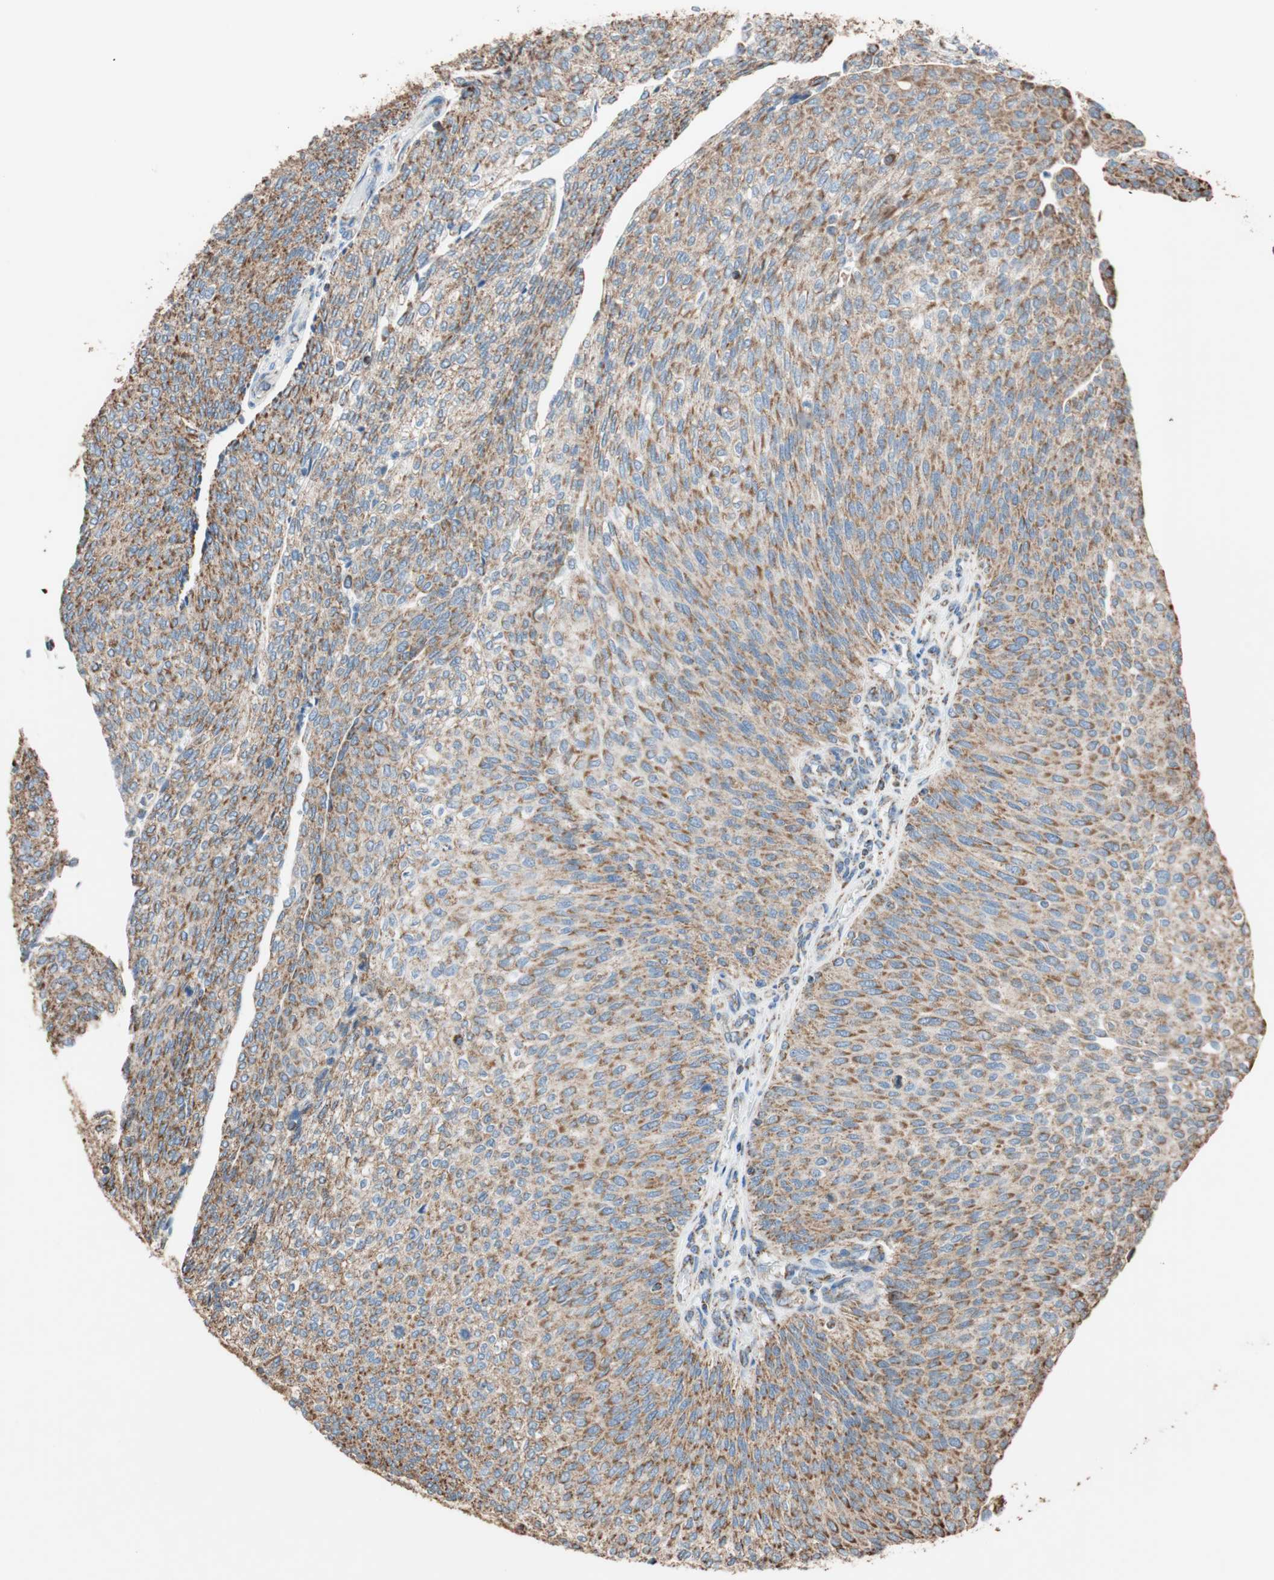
{"staining": {"intensity": "moderate", "quantity": ">75%", "location": "cytoplasmic/membranous"}, "tissue": "urothelial cancer", "cell_type": "Tumor cells", "image_type": "cancer", "snomed": [{"axis": "morphology", "description": "Urothelial carcinoma, Low grade"}, {"axis": "topography", "description": "Urinary bladder"}], "caption": "The micrograph displays immunohistochemical staining of urothelial cancer. There is moderate cytoplasmic/membranous staining is seen in approximately >75% of tumor cells.", "gene": "PCSK4", "patient": {"sex": "female", "age": 79}}